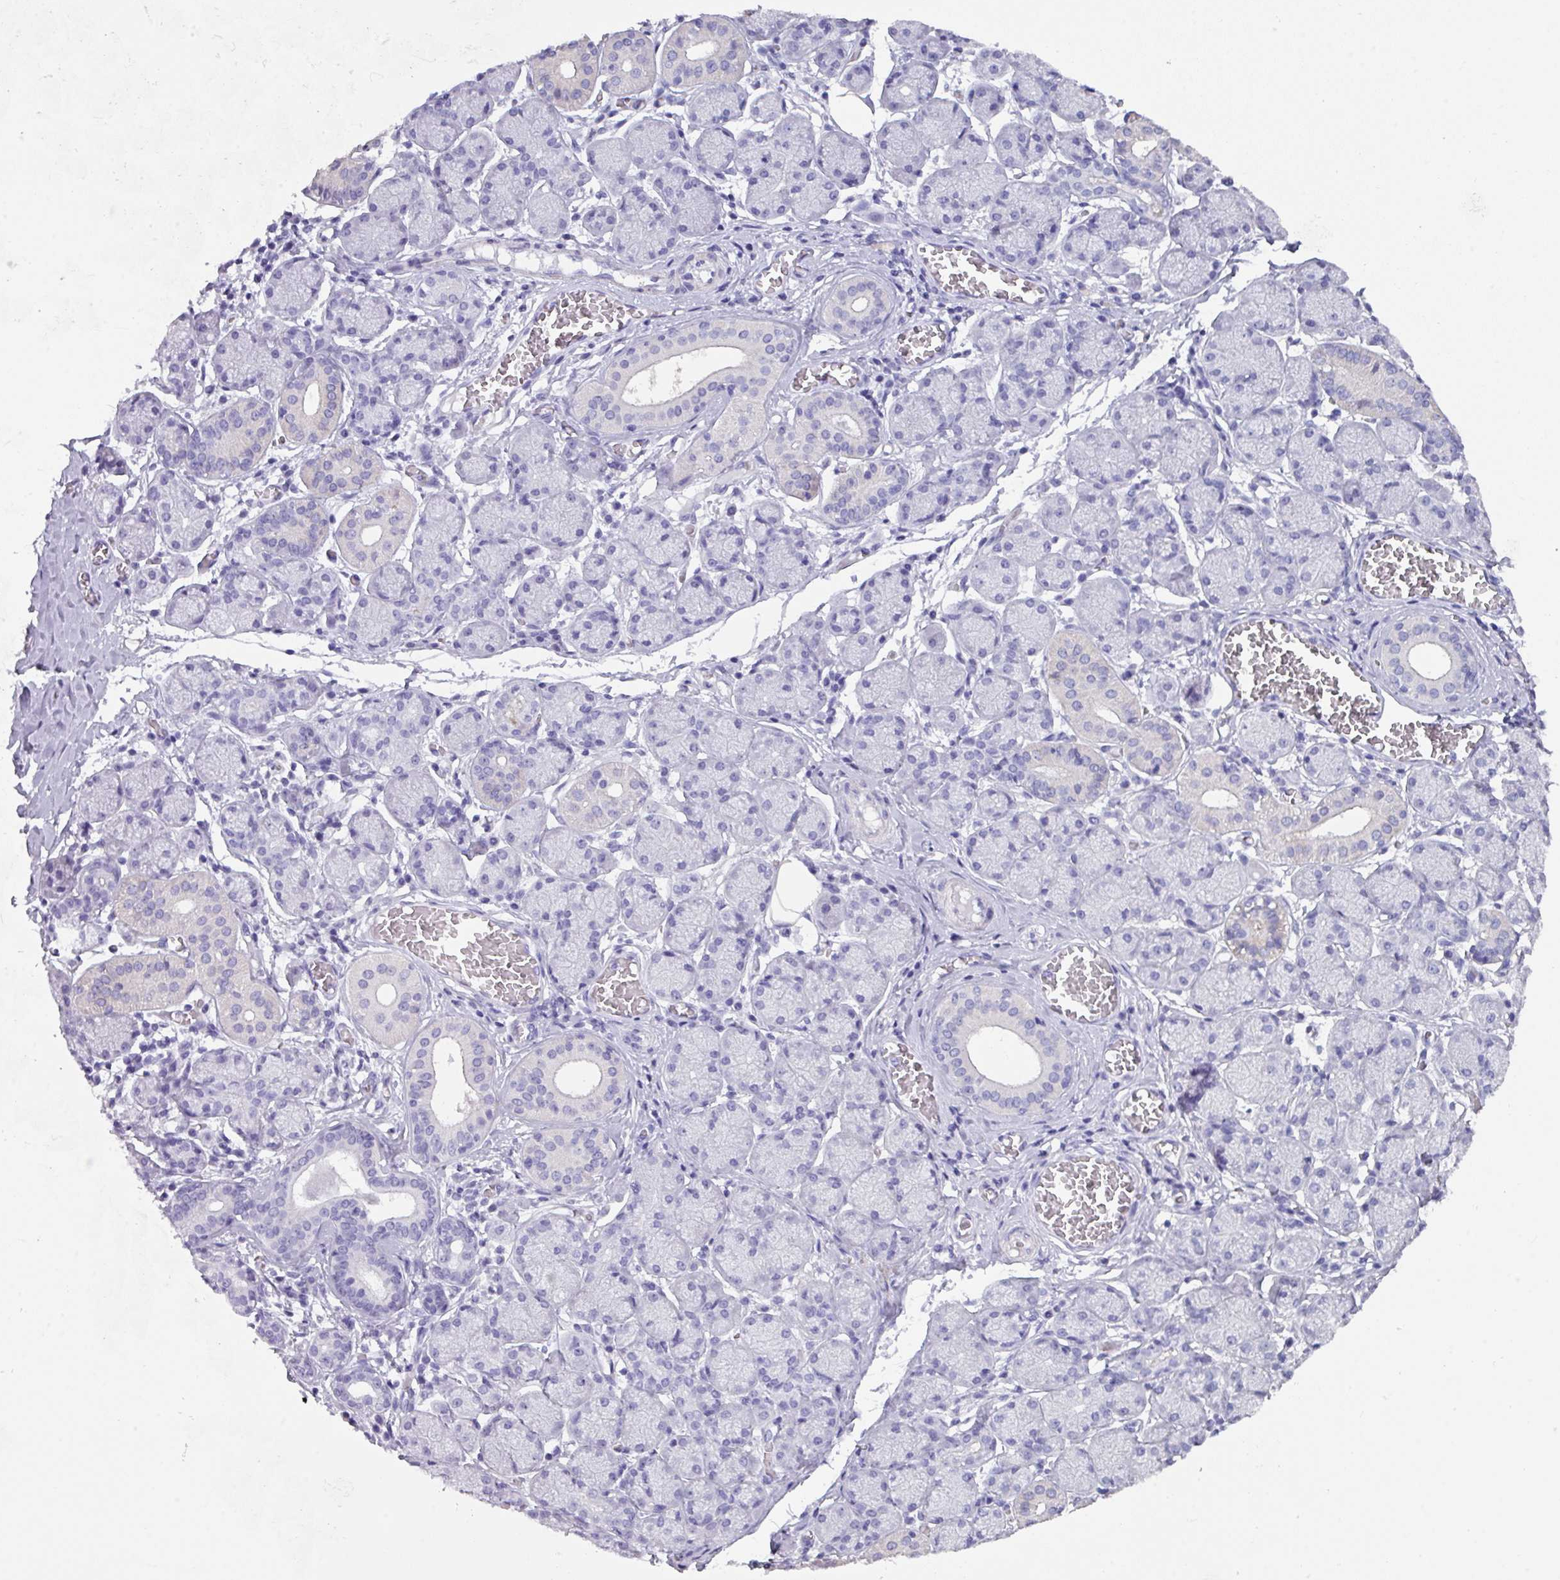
{"staining": {"intensity": "negative", "quantity": "none", "location": "none"}, "tissue": "salivary gland", "cell_type": "Glandular cells", "image_type": "normal", "snomed": [{"axis": "morphology", "description": "Normal tissue, NOS"}, {"axis": "topography", "description": "Salivary gland"}], "caption": "Immunohistochemistry histopathology image of normal salivary gland: human salivary gland stained with DAB shows no significant protein staining in glandular cells.", "gene": "PEX10", "patient": {"sex": "female", "age": 24}}